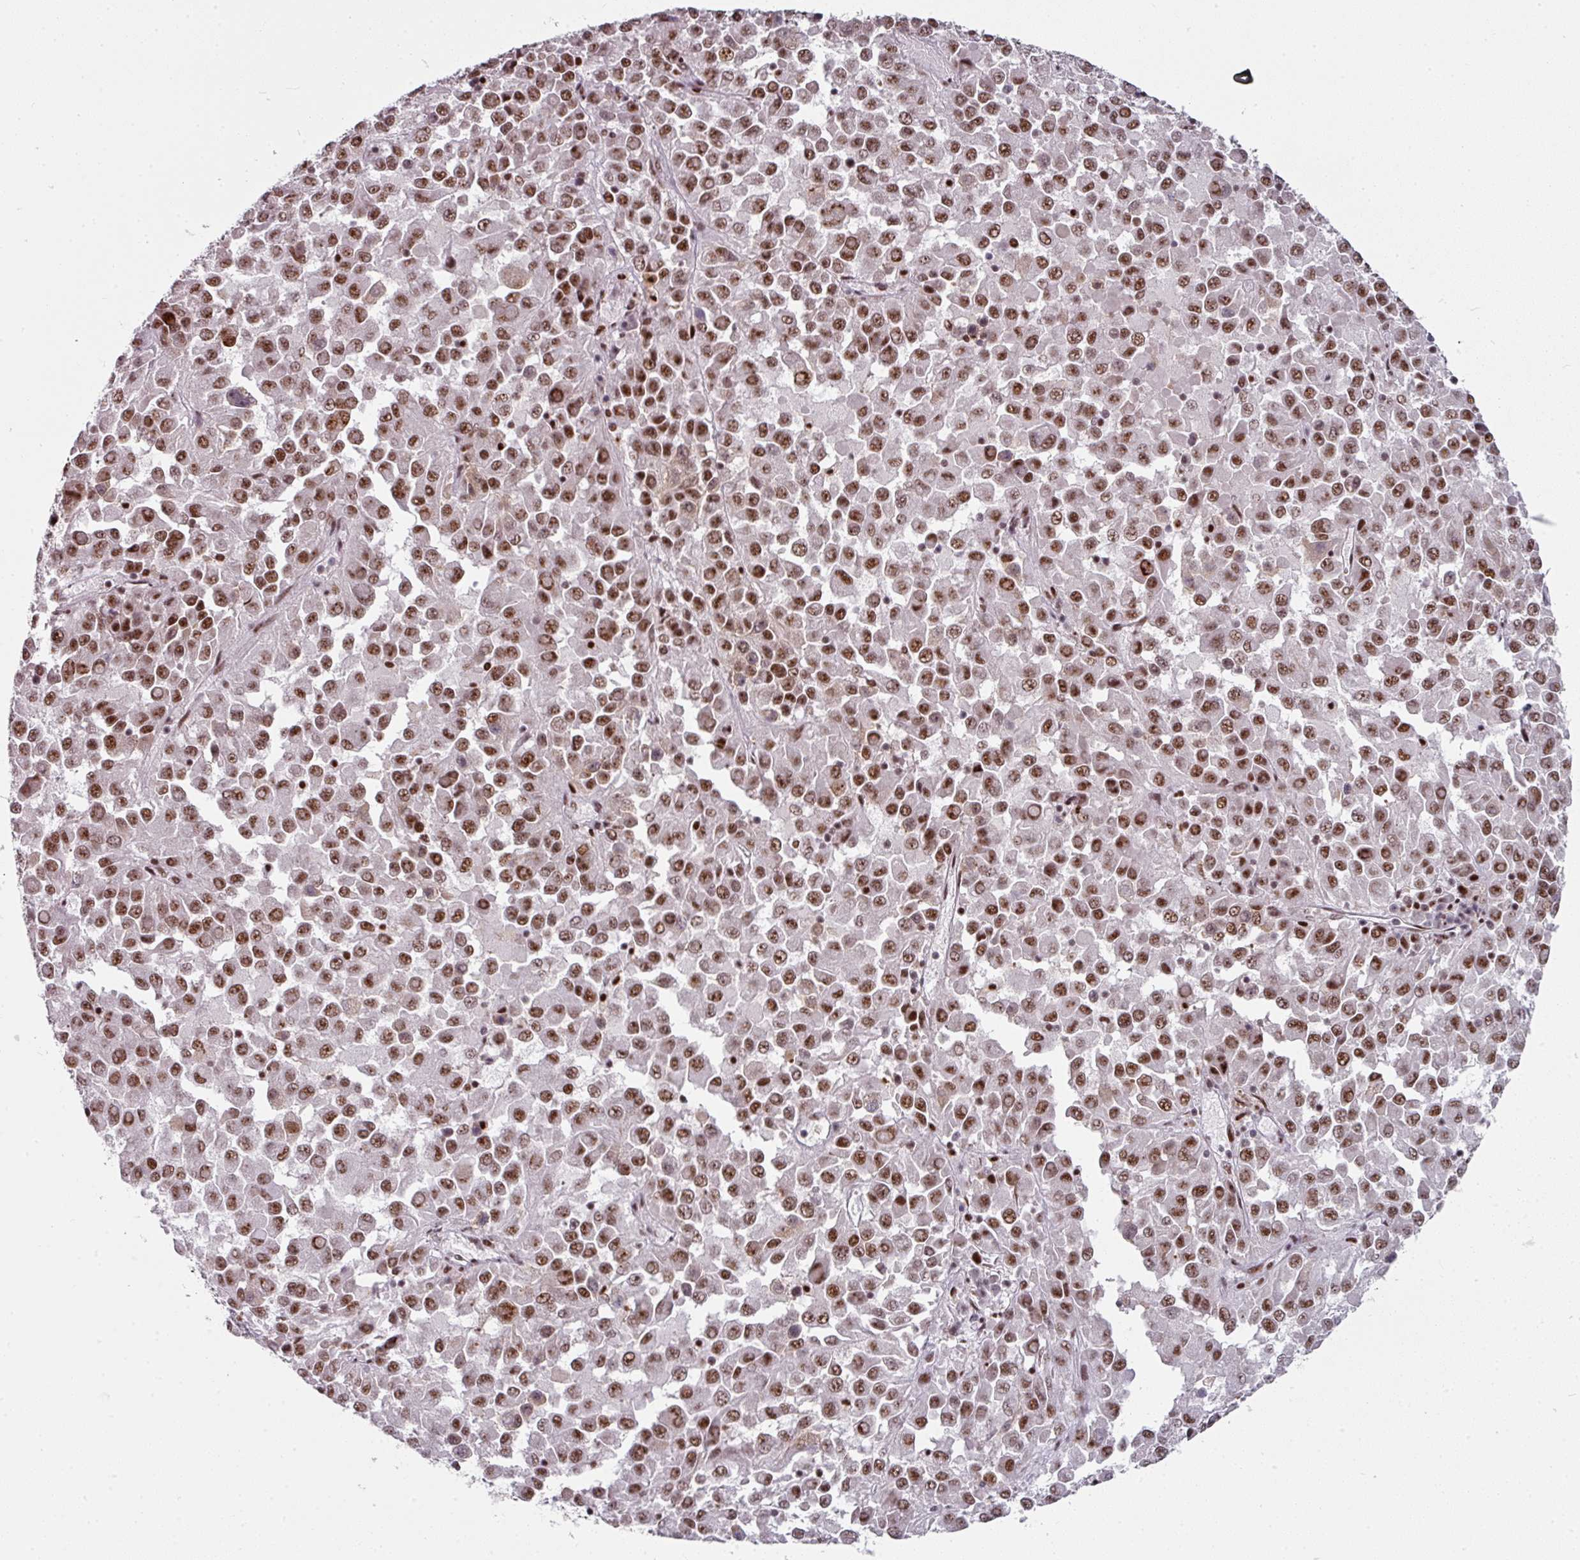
{"staining": {"intensity": "moderate", "quantity": ">75%", "location": "nuclear"}, "tissue": "melanoma", "cell_type": "Tumor cells", "image_type": "cancer", "snomed": [{"axis": "morphology", "description": "Malignant melanoma, Metastatic site"}, {"axis": "topography", "description": "Lung"}], "caption": "Immunohistochemistry histopathology image of malignant melanoma (metastatic site) stained for a protein (brown), which exhibits medium levels of moderate nuclear expression in approximately >75% of tumor cells.", "gene": "RAD50", "patient": {"sex": "male", "age": 64}}